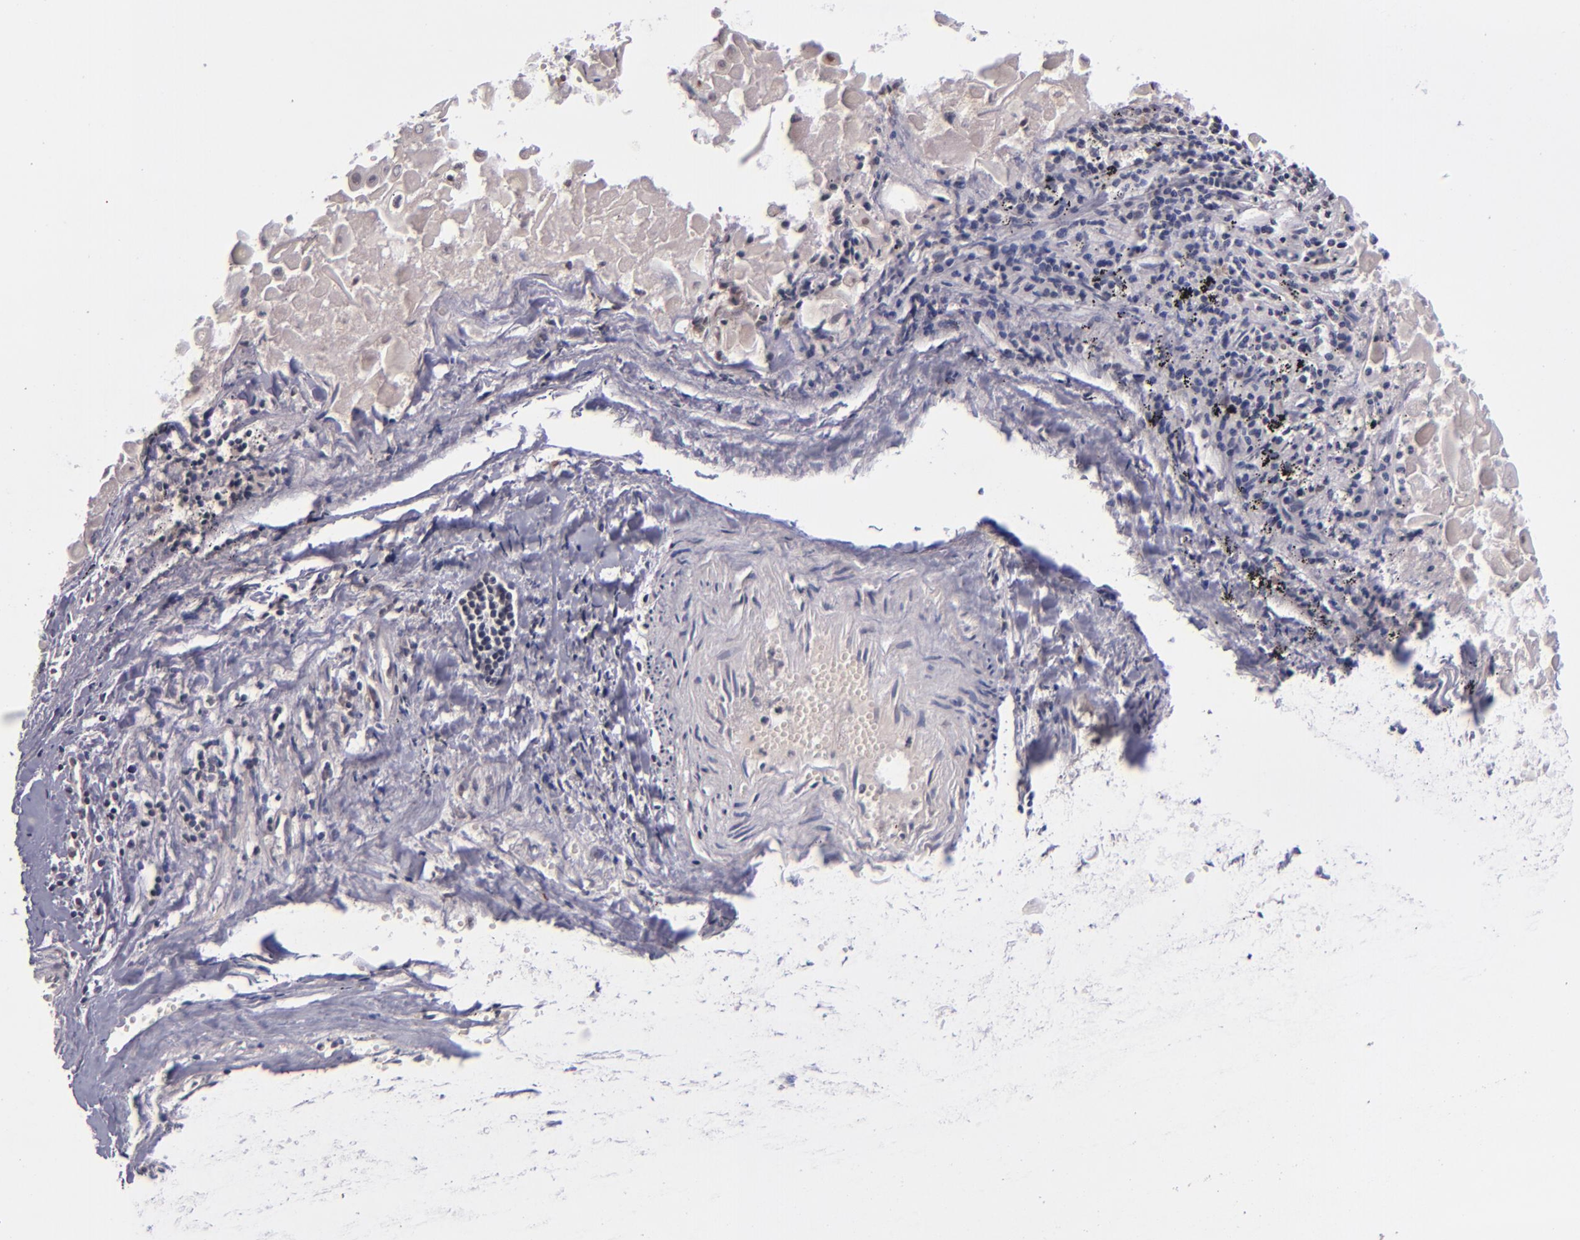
{"staining": {"intensity": "negative", "quantity": "none", "location": "none"}, "tissue": "lung cancer", "cell_type": "Tumor cells", "image_type": "cancer", "snomed": [{"axis": "morphology", "description": "Adenocarcinoma, NOS"}, {"axis": "topography", "description": "Lung"}], "caption": "An image of lung adenocarcinoma stained for a protein demonstrates no brown staining in tumor cells. The staining was performed using DAB to visualize the protein expression in brown, while the nuclei were stained in blue with hematoxylin (Magnification: 20x).", "gene": "TSC2", "patient": {"sex": "male", "age": 60}}